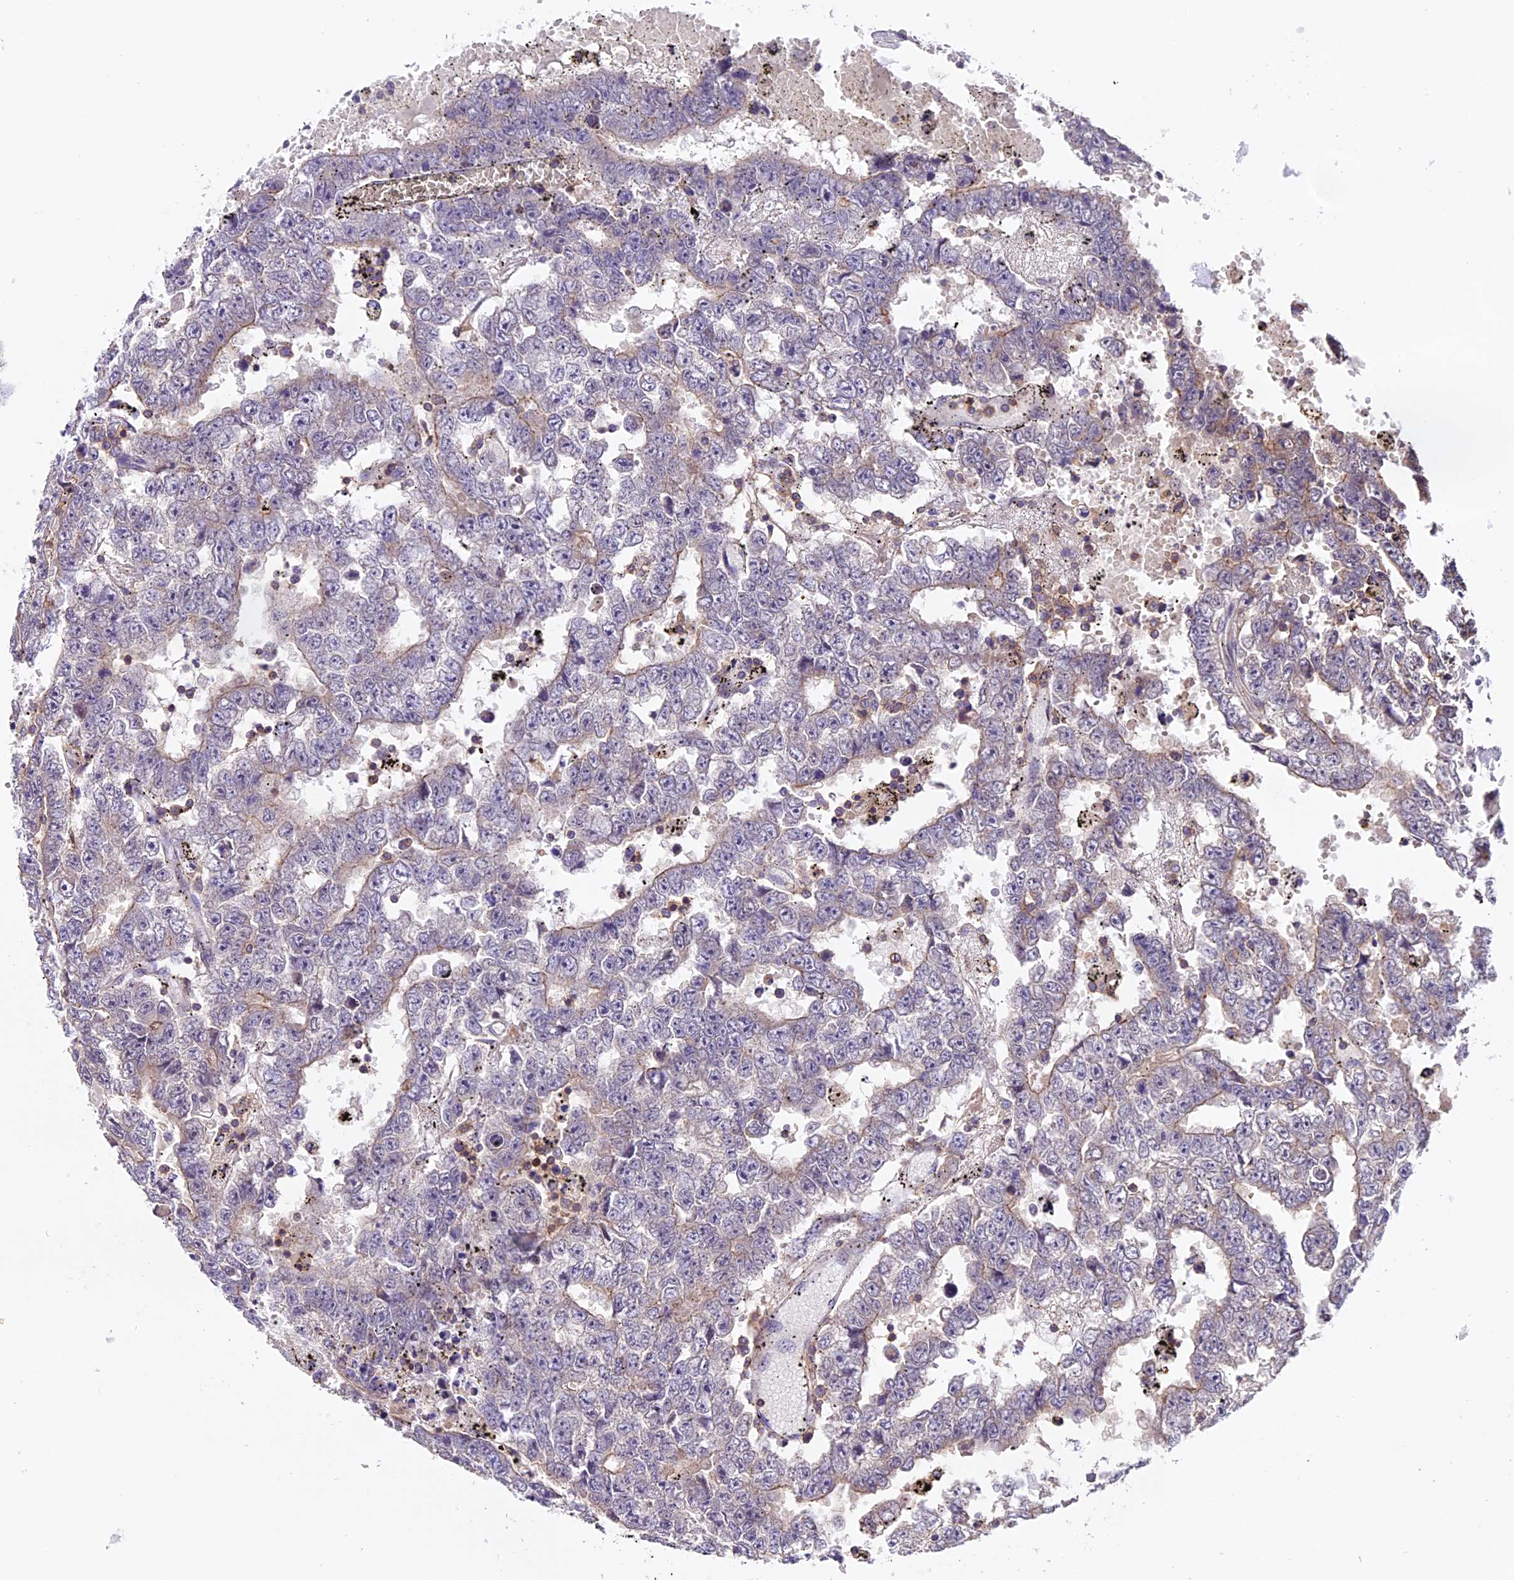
{"staining": {"intensity": "negative", "quantity": "none", "location": "none"}, "tissue": "testis cancer", "cell_type": "Tumor cells", "image_type": "cancer", "snomed": [{"axis": "morphology", "description": "Carcinoma, Embryonal, NOS"}, {"axis": "topography", "description": "Testis"}], "caption": "The immunohistochemistry (IHC) histopathology image has no significant expression in tumor cells of embryonal carcinoma (testis) tissue. (Brightfield microscopy of DAB (3,3'-diaminobenzidine) immunohistochemistry (IHC) at high magnification).", "gene": "SKIDA1", "patient": {"sex": "male", "age": 25}}